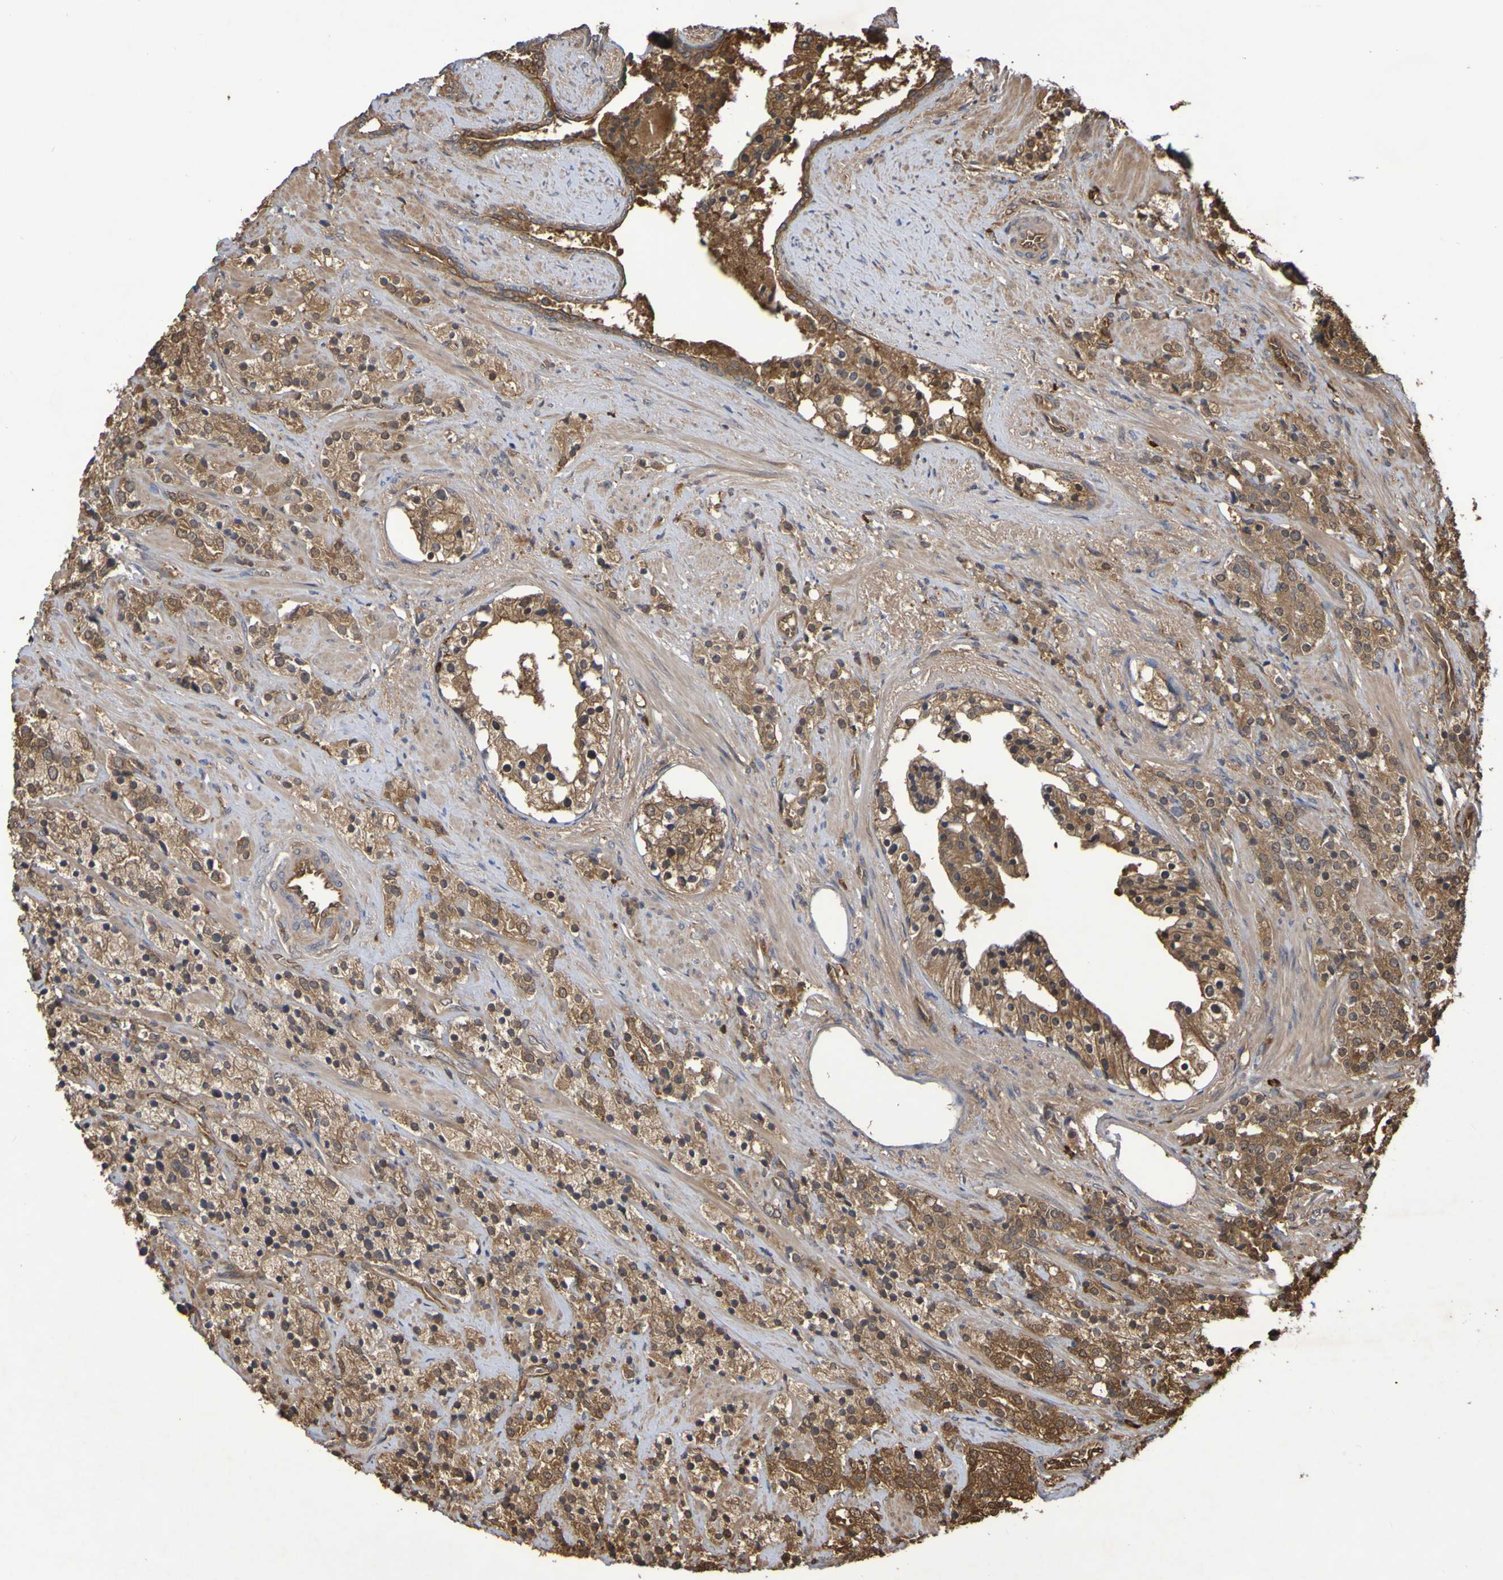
{"staining": {"intensity": "moderate", "quantity": ">75%", "location": "cytoplasmic/membranous"}, "tissue": "prostate cancer", "cell_type": "Tumor cells", "image_type": "cancer", "snomed": [{"axis": "morphology", "description": "Adenocarcinoma, High grade"}, {"axis": "topography", "description": "Prostate"}], "caption": "Immunohistochemistry (IHC) micrograph of human prostate cancer (high-grade adenocarcinoma) stained for a protein (brown), which exhibits medium levels of moderate cytoplasmic/membranous staining in about >75% of tumor cells.", "gene": "SERPINB6", "patient": {"sex": "male", "age": 71}}